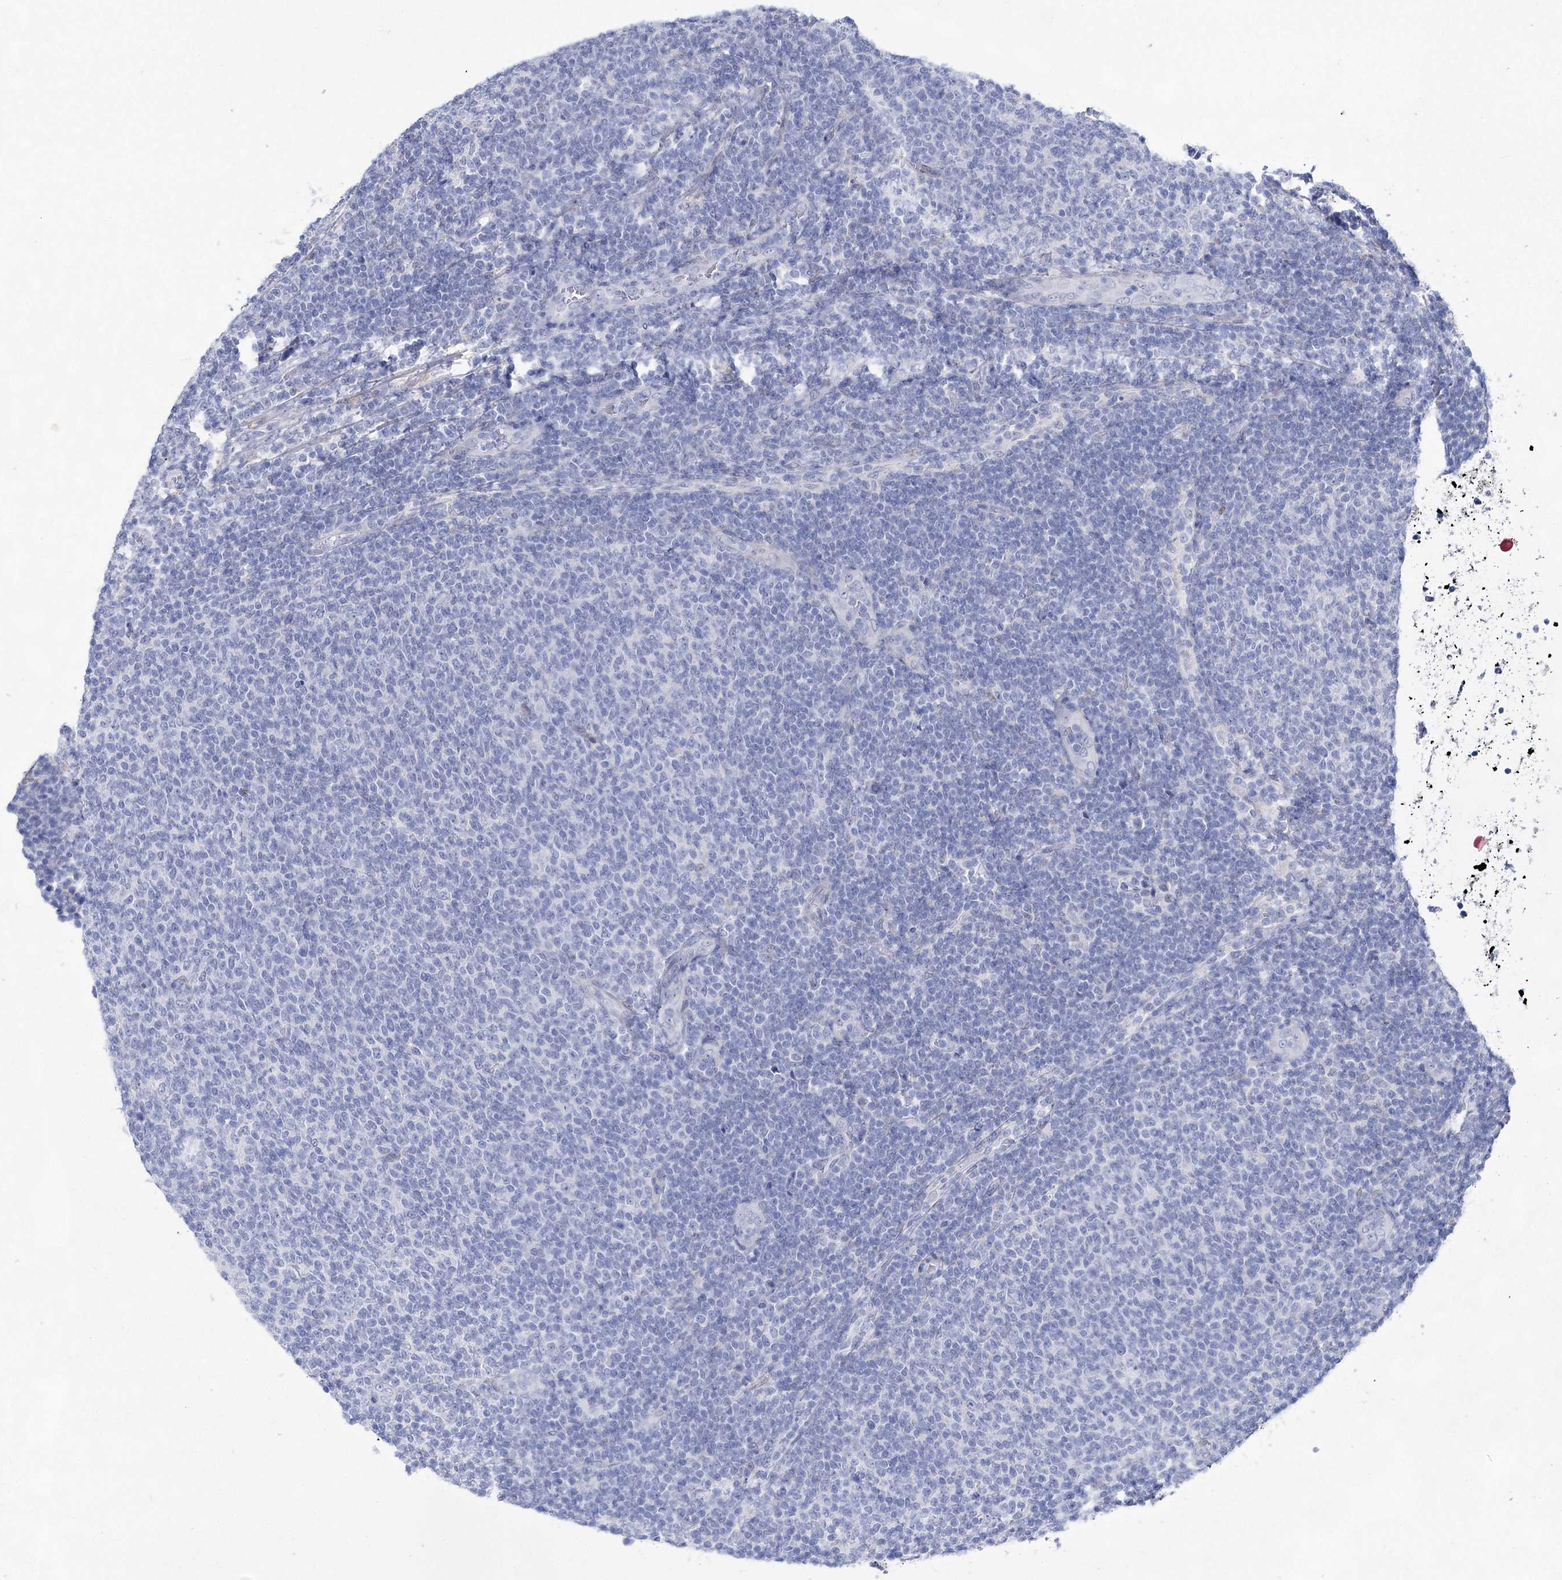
{"staining": {"intensity": "negative", "quantity": "none", "location": "none"}, "tissue": "lymphoma", "cell_type": "Tumor cells", "image_type": "cancer", "snomed": [{"axis": "morphology", "description": "Malignant lymphoma, non-Hodgkin's type, Low grade"}, {"axis": "topography", "description": "Lymph node"}], "caption": "A histopathology image of human low-grade malignant lymphoma, non-Hodgkin's type is negative for staining in tumor cells.", "gene": "UGDH", "patient": {"sex": "male", "age": 66}}